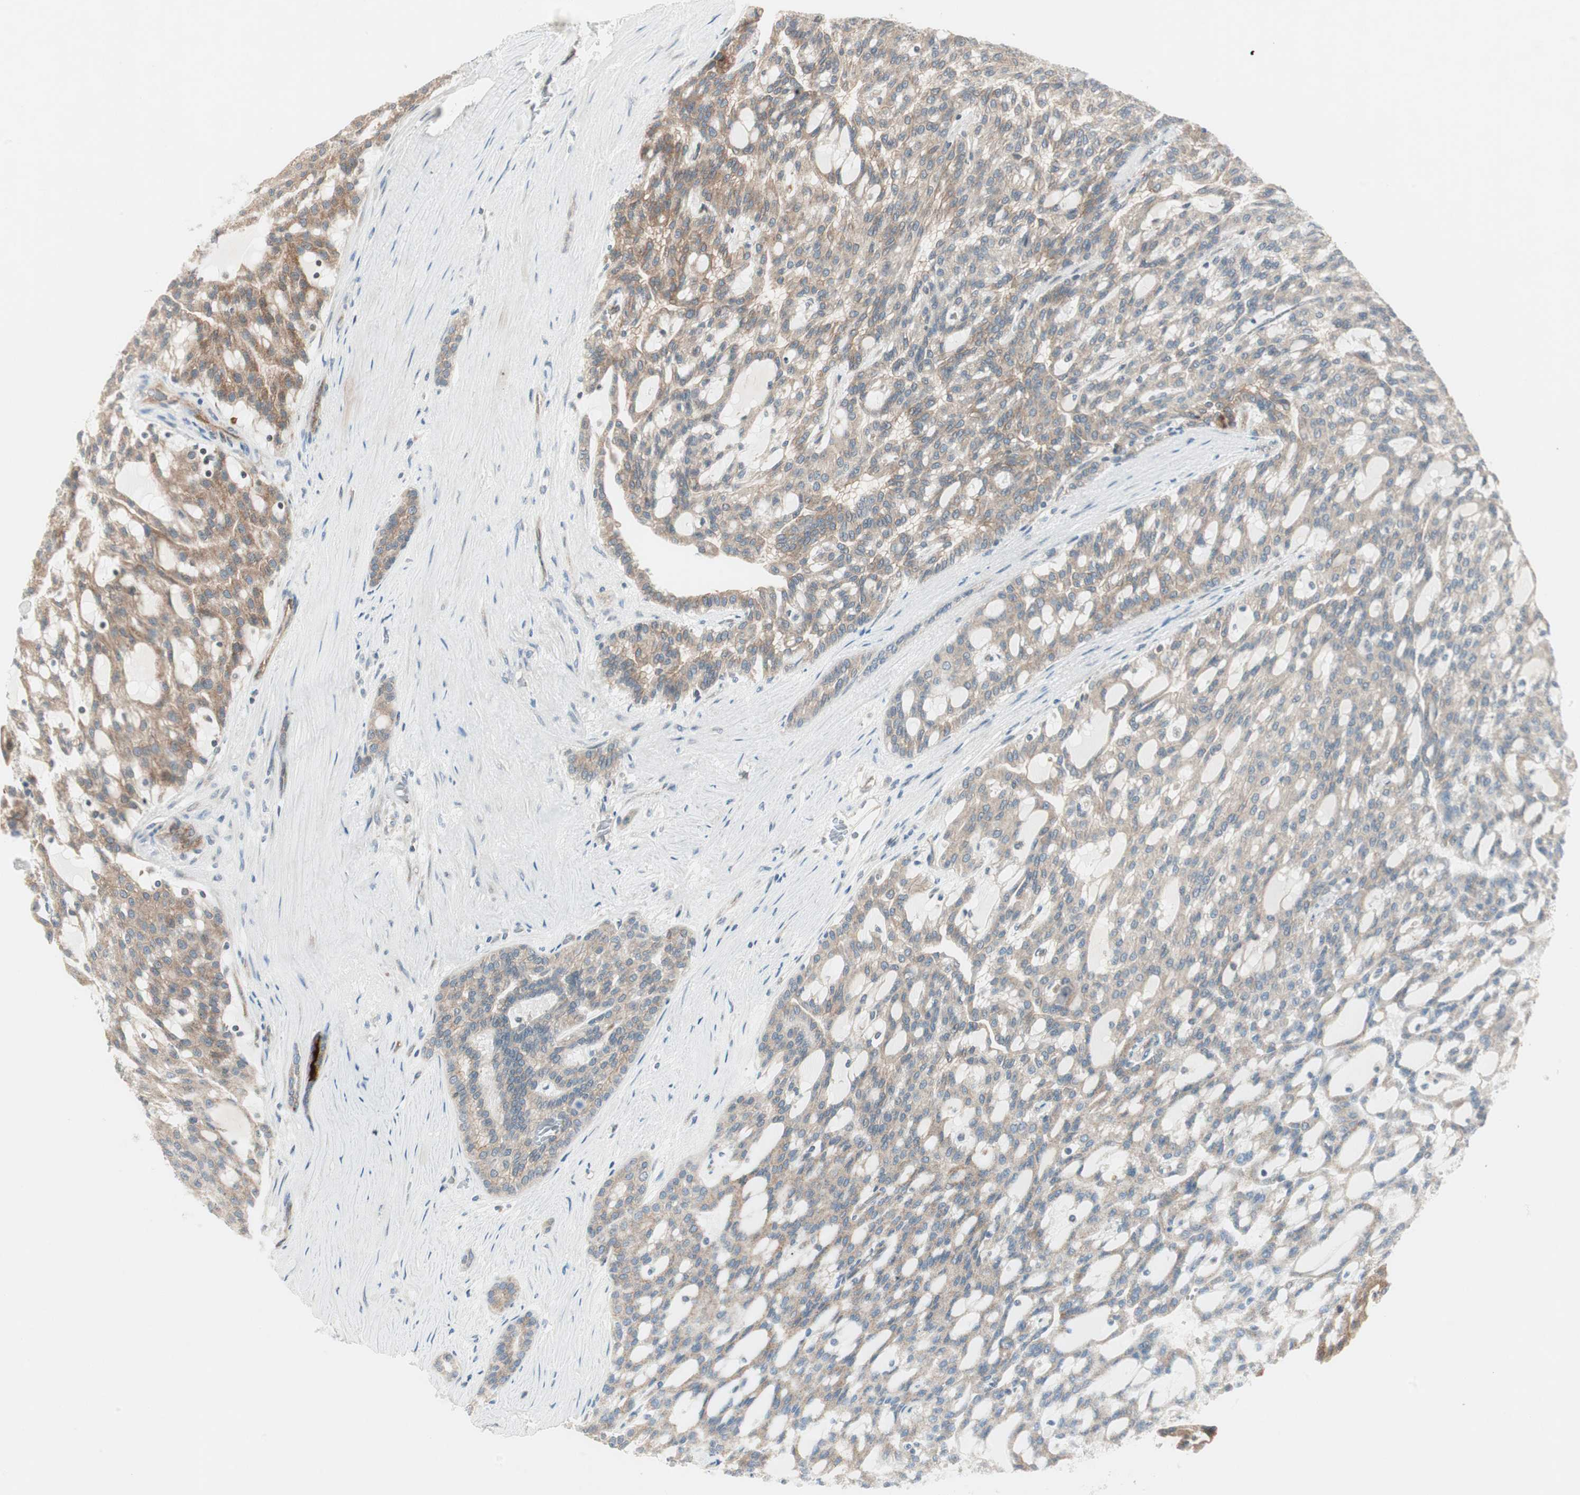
{"staining": {"intensity": "moderate", "quantity": ">75%", "location": "cytoplasmic/membranous"}, "tissue": "renal cancer", "cell_type": "Tumor cells", "image_type": "cancer", "snomed": [{"axis": "morphology", "description": "Adenocarcinoma, NOS"}, {"axis": "topography", "description": "Kidney"}], "caption": "Human renal adenocarcinoma stained for a protein (brown) displays moderate cytoplasmic/membranous positive expression in about >75% of tumor cells.", "gene": "CCL14", "patient": {"sex": "male", "age": 63}}